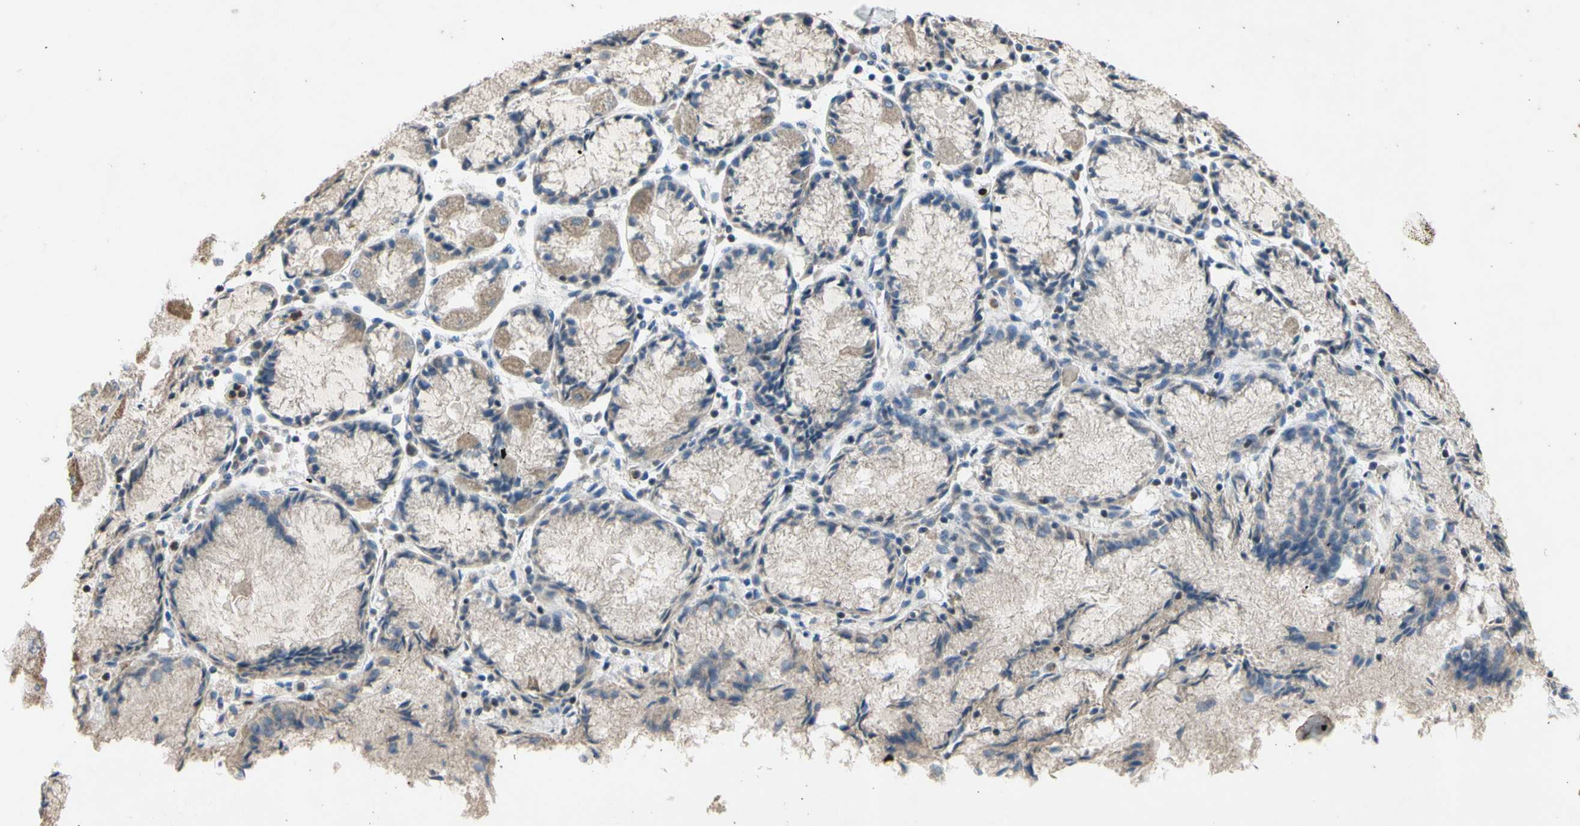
{"staining": {"intensity": "weak", "quantity": "25%-75%", "location": "cytoplasmic/membranous"}, "tissue": "stomach cancer", "cell_type": "Tumor cells", "image_type": "cancer", "snomed": [{"axis": "morphology", "description": "Normal tissue, NOS"}, {"axis": "morphology", "description": "Adenocarcinoma, NOS"}, {"axis": "topography", "description": "Stomach, upper"}, {"axis": "topography", "description": "Stomach"}], "caption": "Human adenocarcinoma (stomach) stained with a brown dye shows weak cytoplasmic/membranous positive expression in approximately 25%-75% of tumor cells.", "gene": "TBX21", "patient": {"sex": "male", "age": 59}}